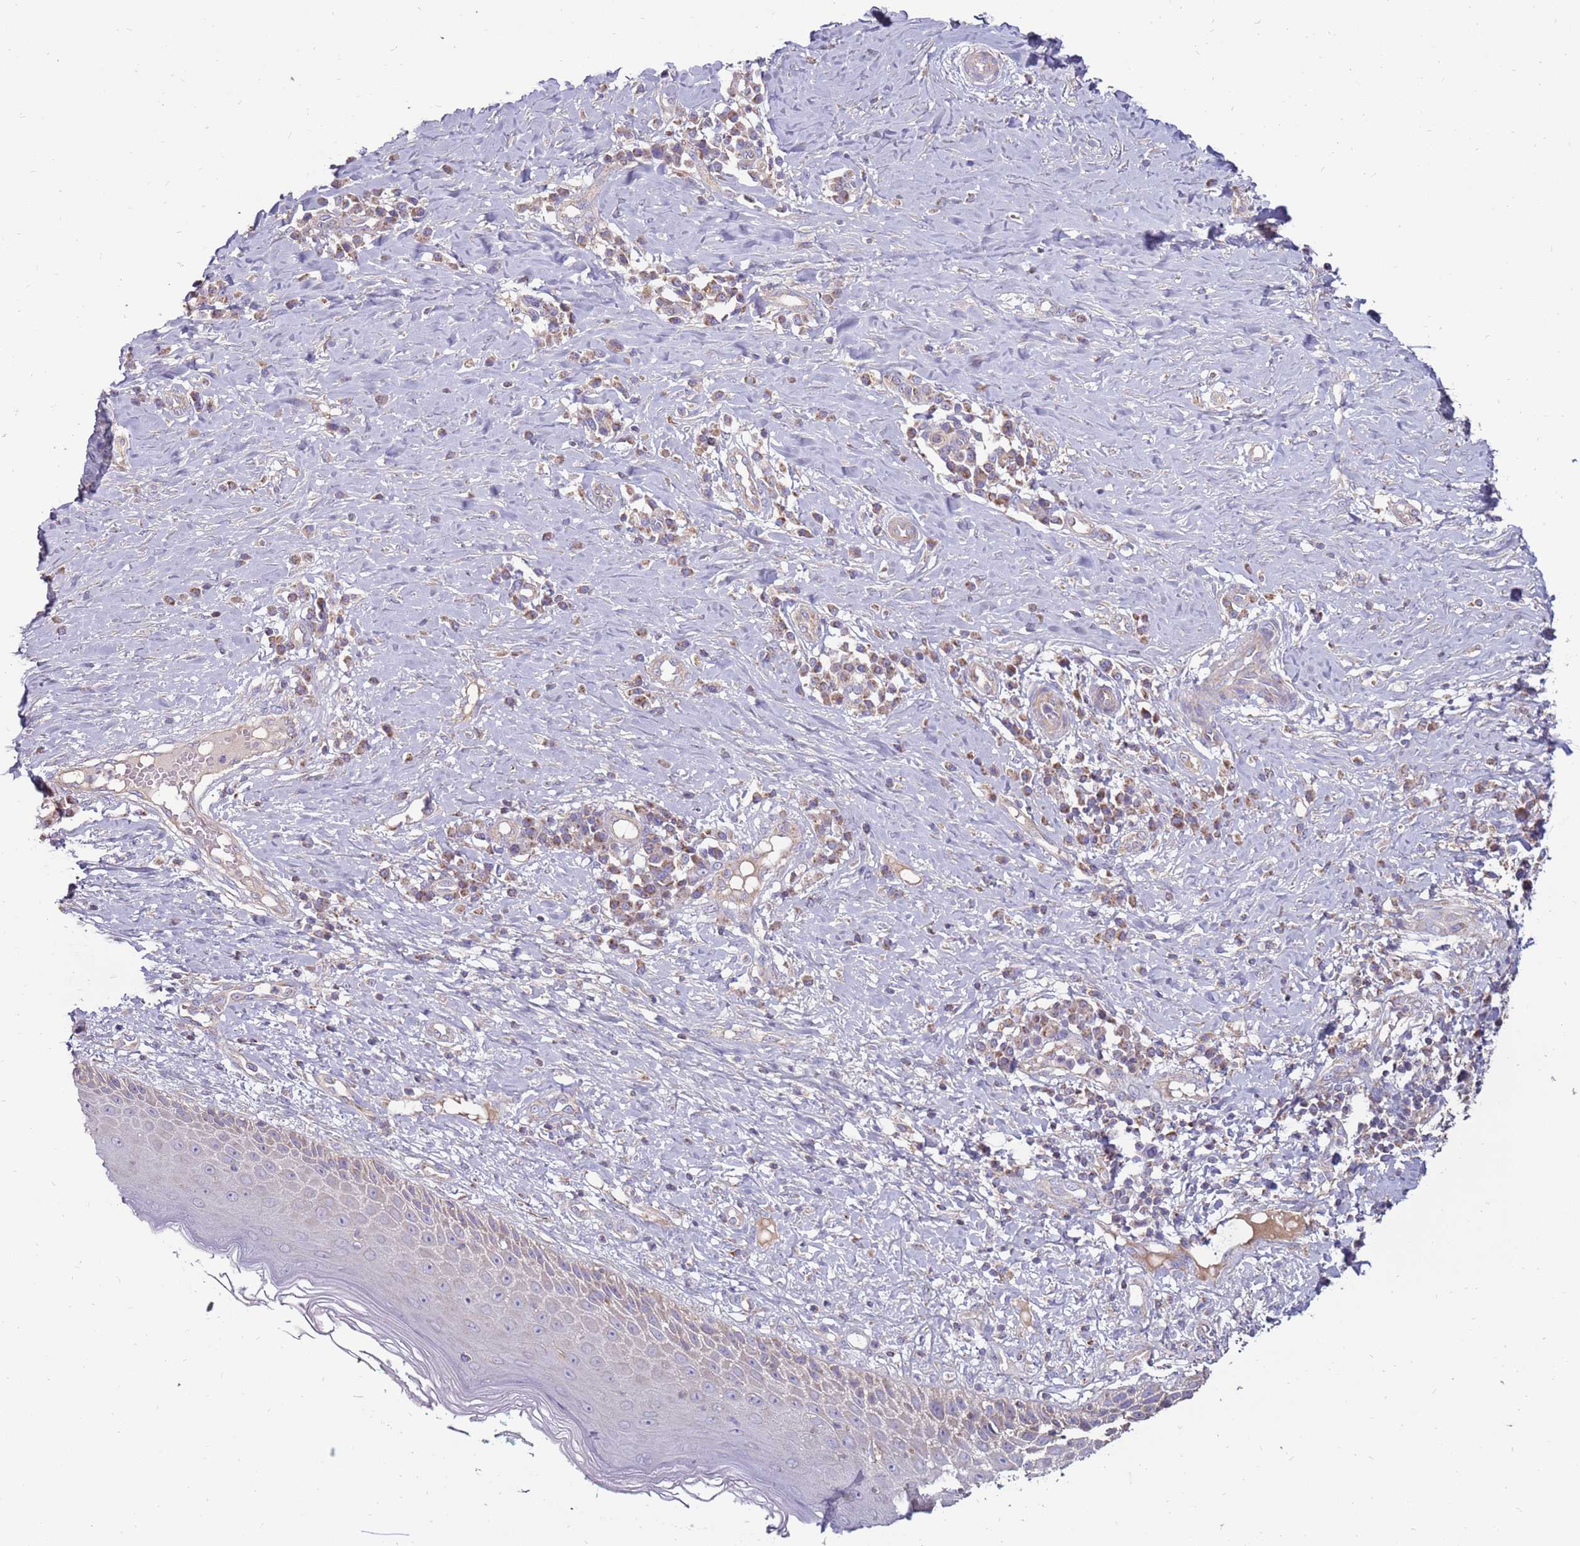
{"staining": {"intensity": "weak", "quantity": "25%-75%", "location": "cytoplasmic/membranous"}, "tissue": "skin cancer", "cell_type": "Tumor cells", "image_type": "cancer", "snomed": [{"axis": "morphology", "description": "Basal cell carcinoma"}, {"axis": "topography", "description": "Skin"}], "caption": "There is low levels of weak cytoplasmic/membranous expression in tumor cells of skin cancer, as demonstrated by immunohistochemical staining (brown color).", "gene": "TRAPPC4", "patient": {"sex": "male", "age": 72}}